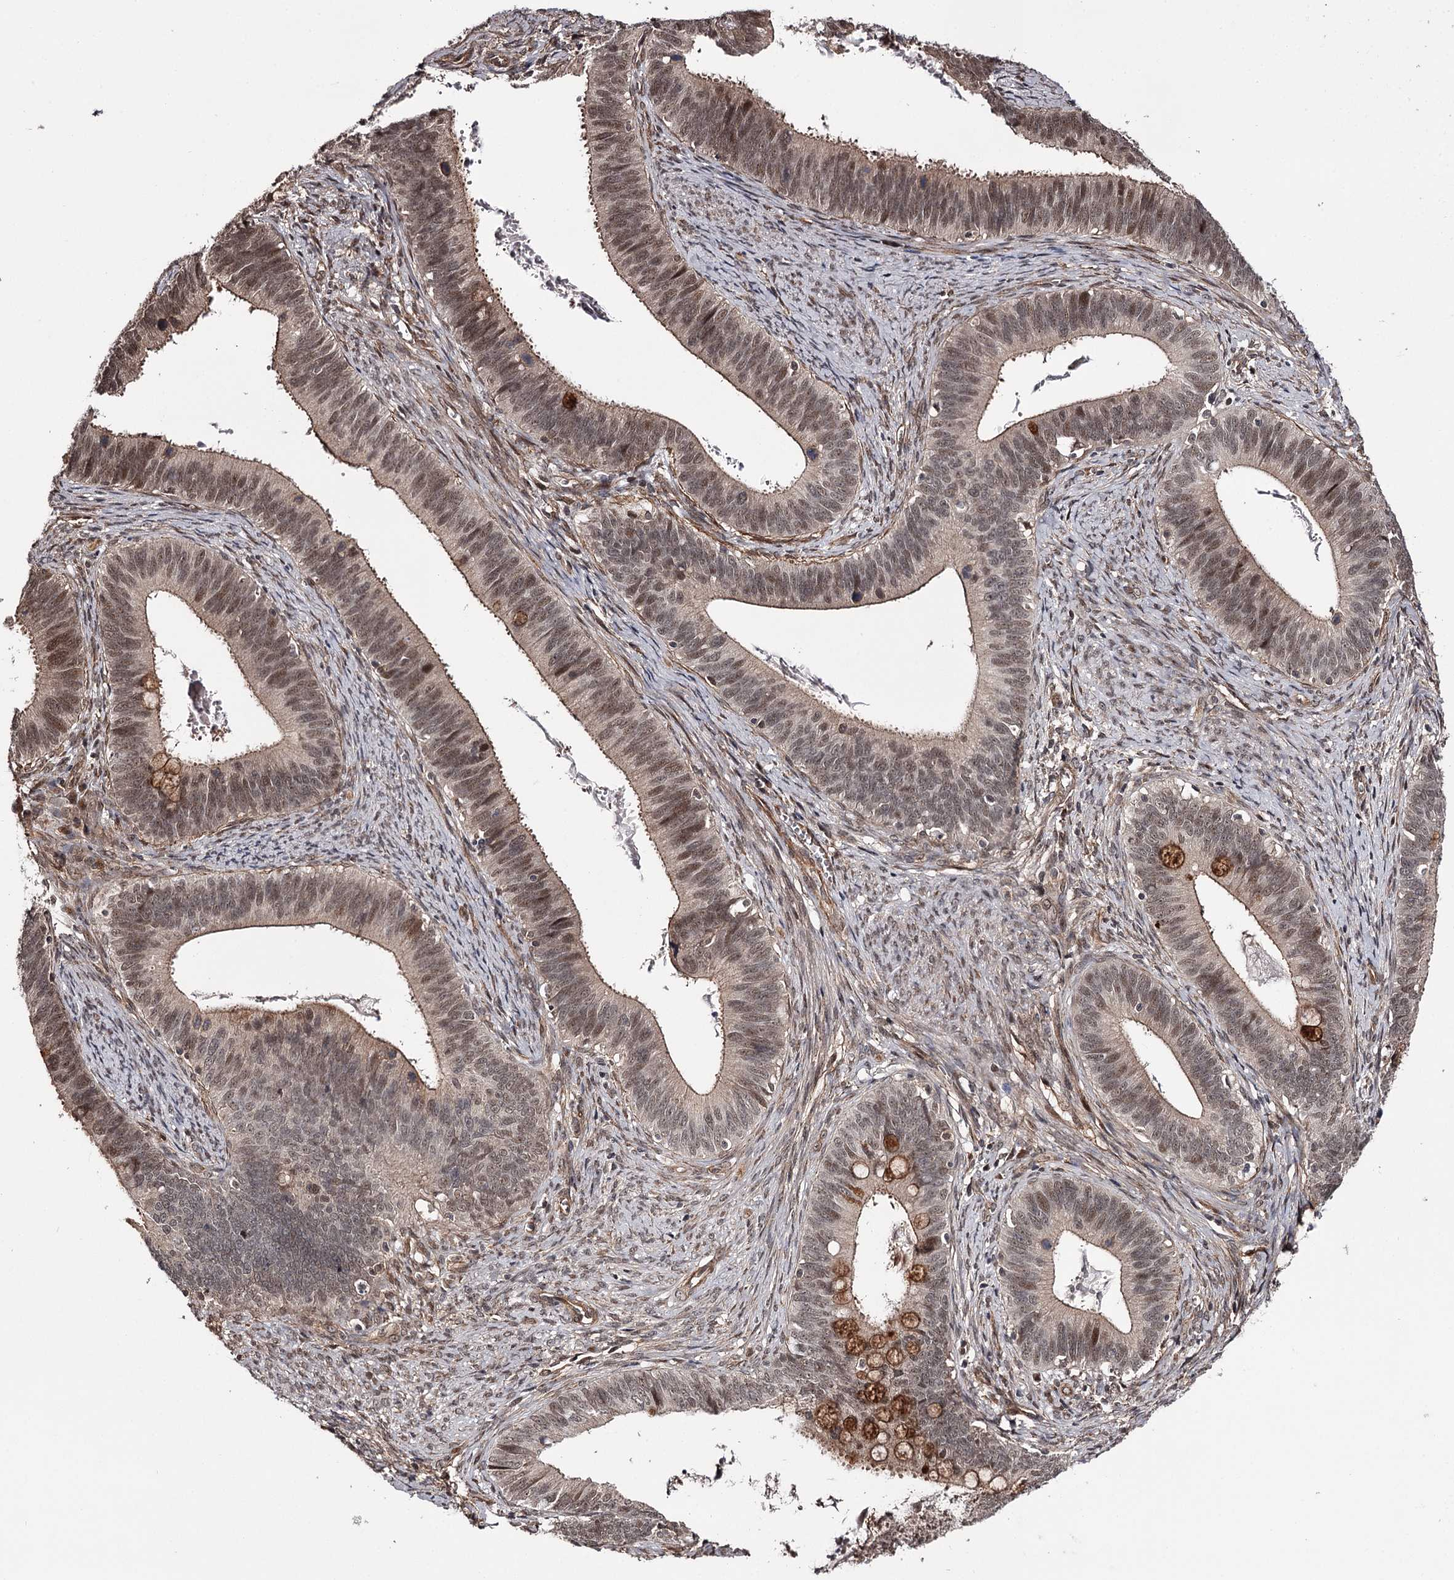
{"staining": {"intensity": "moderate", "quantity": ">75%", "location": "cytoplasmic/membranous,nuclear"}, "tissue": "cervical cancer", "cell_type": "Tumor cells", "image_type": "cancer", "snomed": [{"axis": "morphology", "description": "Adenocarcinoma, NOS"}, {"axis": "topography", "description": "Cervix"}], "caption": "Adenocarcinoma (cervical) was stained to show a protein in brown. There is medium levels of moderate cytoplasmic/membranous and nuclear expression in about >75% of tumor cells.", "gene": "TTC33", "patient": {"sex": "female", "age": 42}}